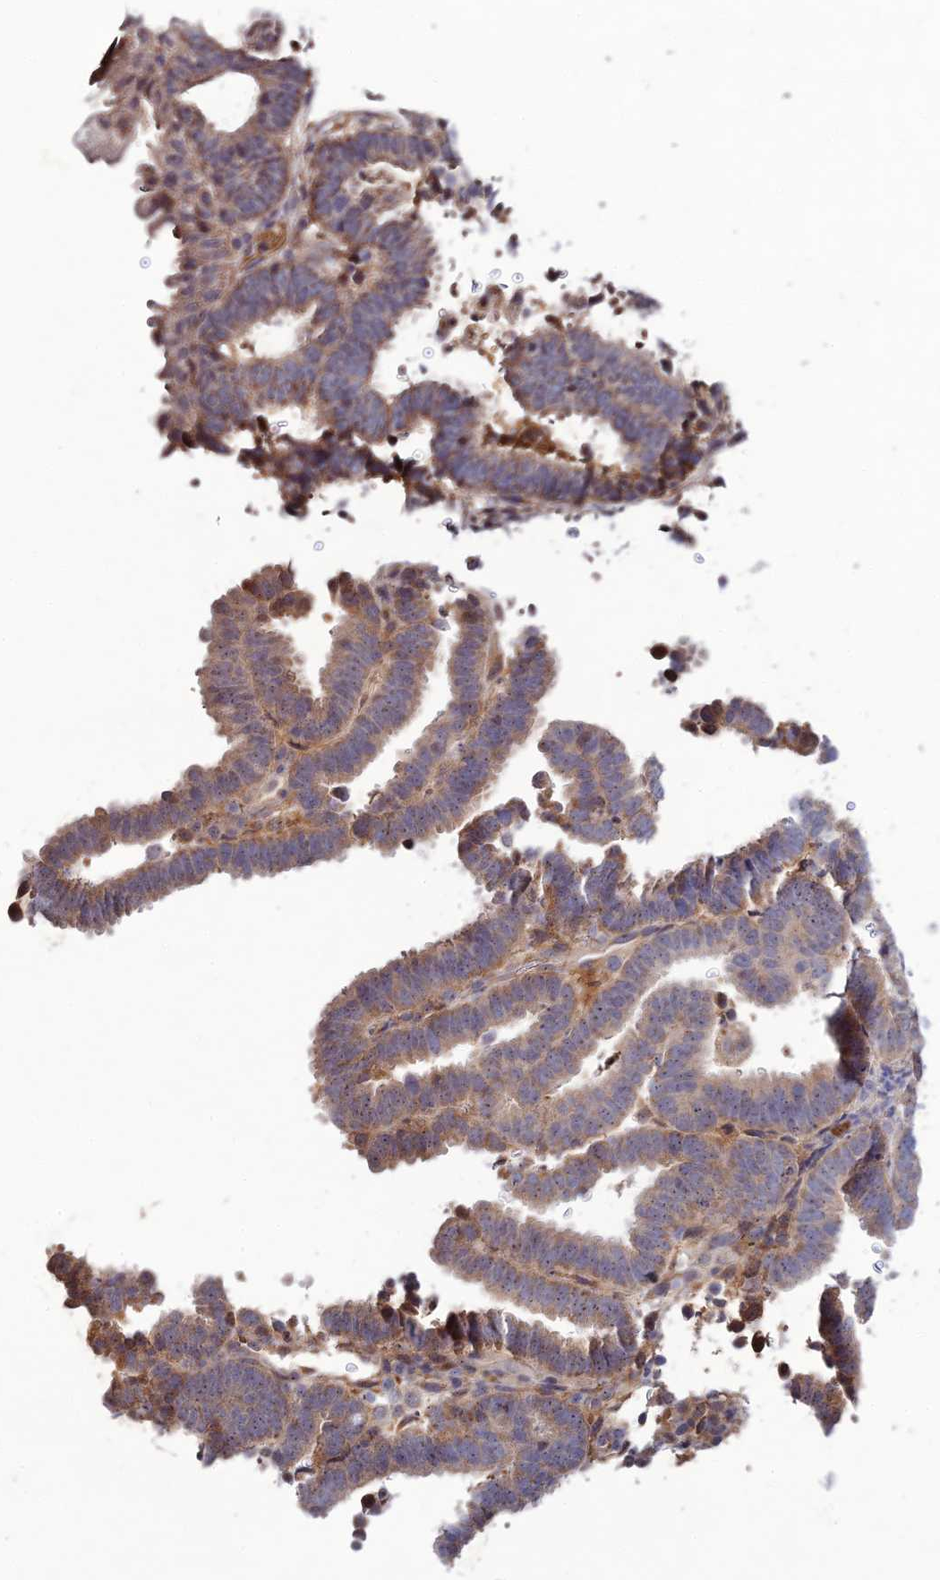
{"staining": {"intensity": "weak", "quantity": ">75%", "location": "cytoplasmic/membranous"}, "tissue": "endometrial cancer", "cell_type": "Tumor cells", "image_type": "cancer", "snomed": [{"axis": "morphology", "description": "Adenocarcinoma, NOS"}, {"axis": "topography", "description": "Endometrium"}], "caption": "This micrograph displays immunohistochemistry staining of human endometrial adenocarcinoma, with low weak cytoplasmic/membranous expression in approximately >75% of tumor cells.", "gene": "CHST5", "patient": {"sex": "female", "age": 70}}